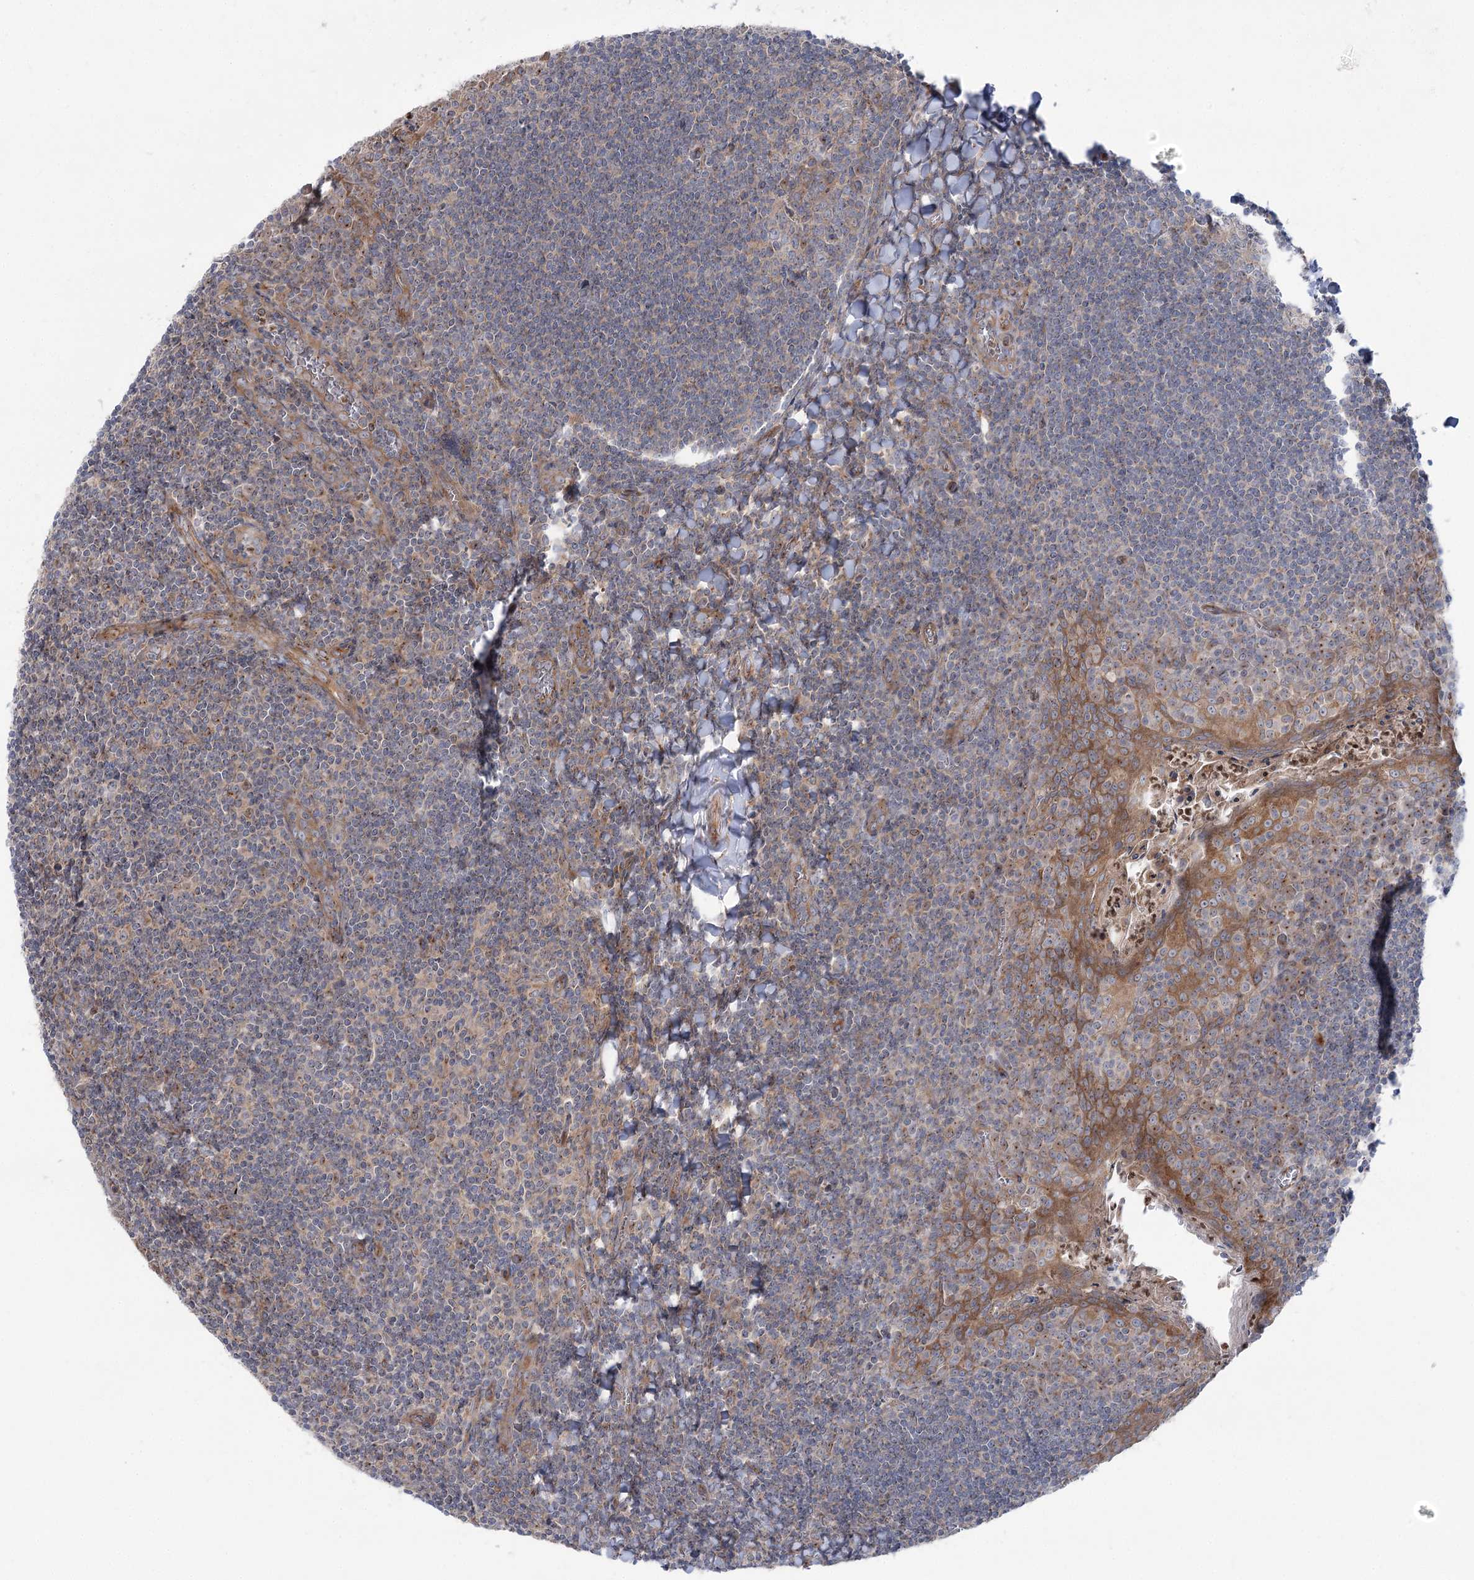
{"staining": {"intensity": "negative", "quantity": "none", "location": "none"}, "tissue": "tonsil", "cell_type": "Germinal center cells", "image_type": "normal", "snomed": [{"axis": "morphology", "description": "Normal tissue, NOS"}, {"axis": "topography", "description": "Tonsil"}], "caption": "This is a histopathology image of immunohistochemistry staining of normal tonsil, which shows no positivity in germinal center cells.", "gene": "SCN11A", "patient": {"sex": "male", "age": 27}}